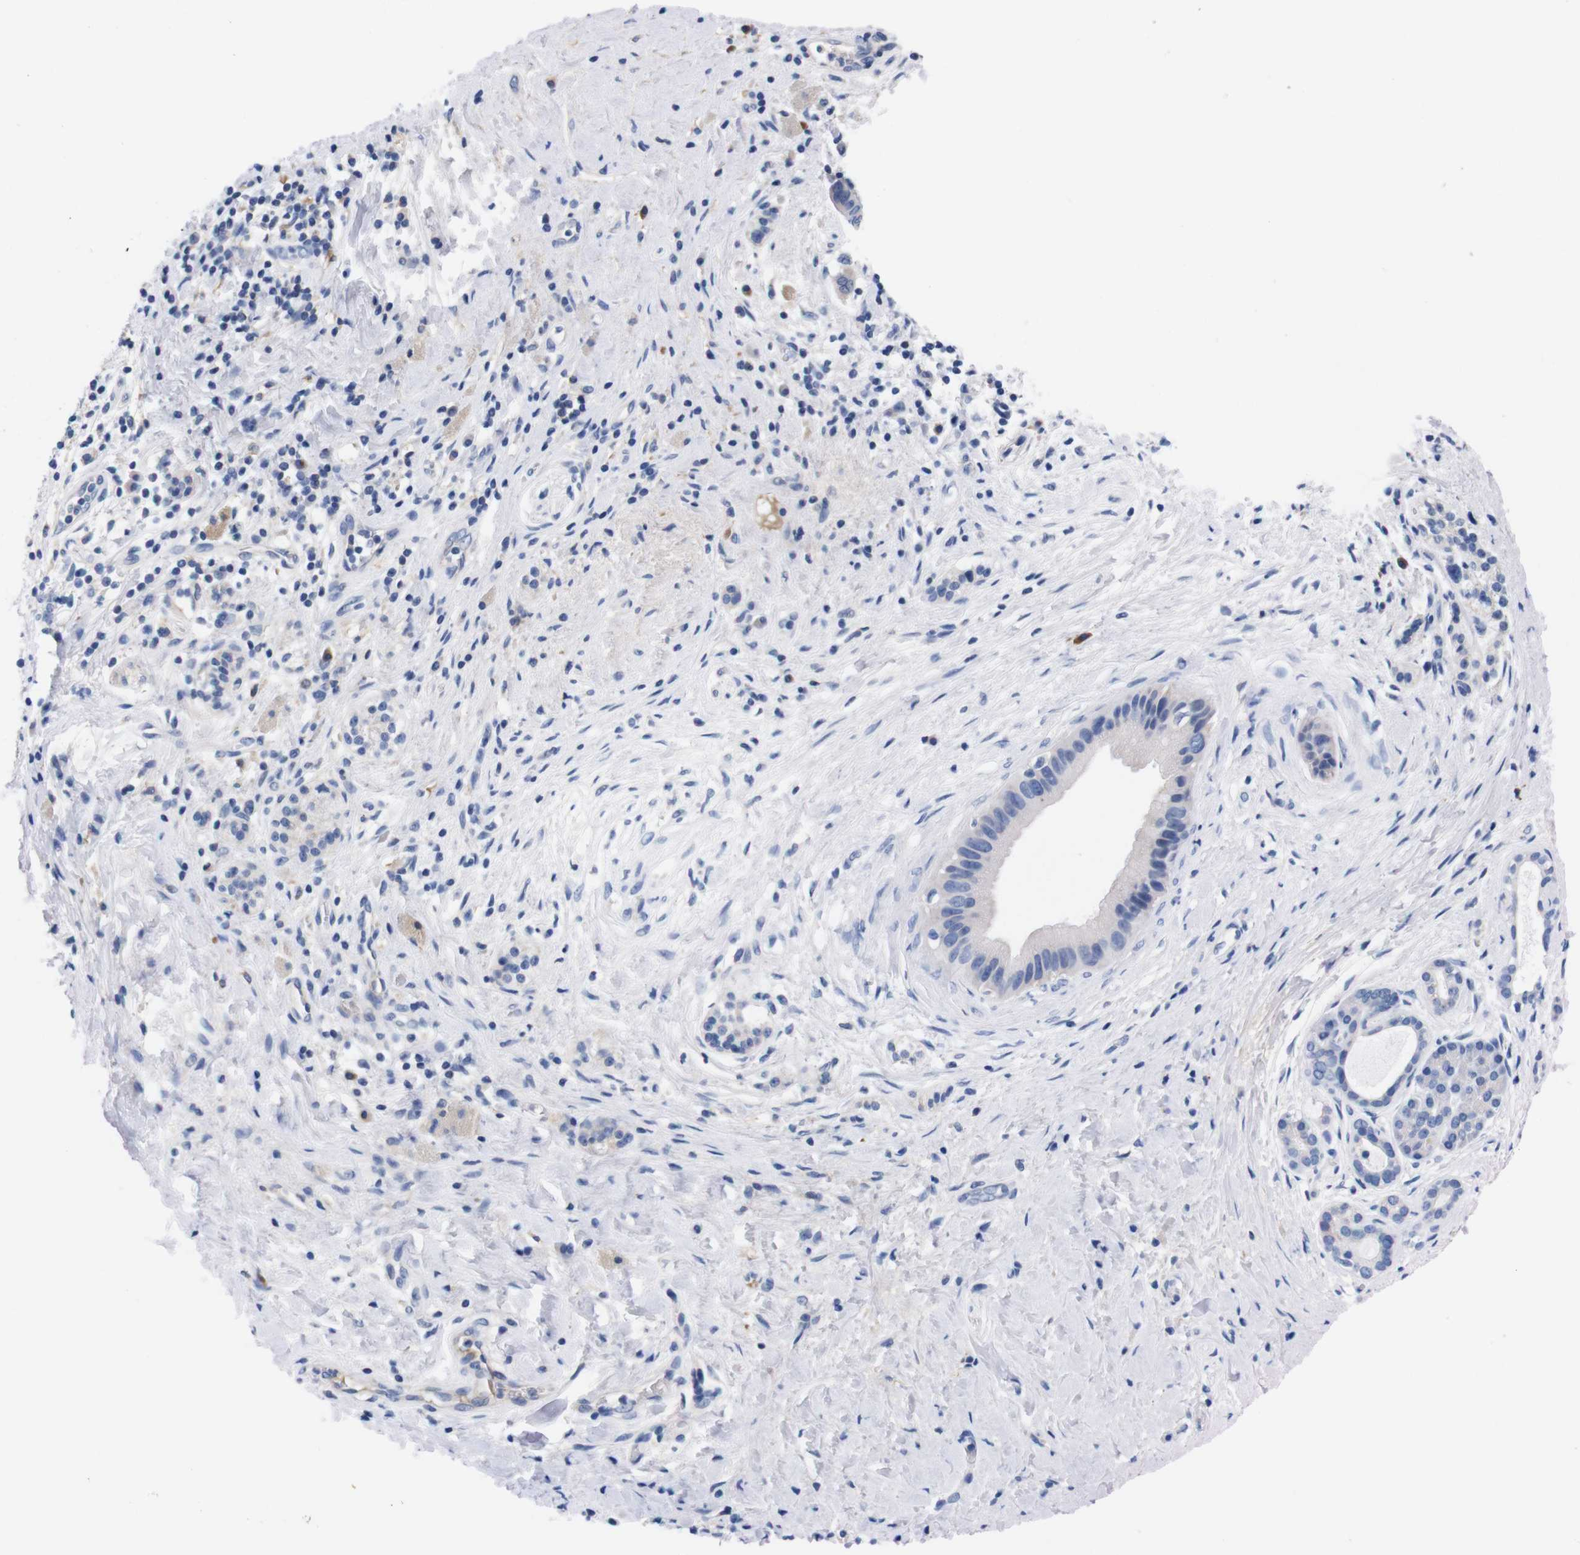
{"staining": {"intensity": "negative", "quantity": "none", "location": "none"}, "tissue": "pancreatic cancer", "cell_type": "Tumor cells", "image_type": "cancer", "snomed": [{"axis": "morphology", "description": "Adenocarcinoma, NOS"}, {"axis": "topography", "description": "Pancreas"}], "caption": "DAB (3,3'-diaminobenzidine) immunohistochemical staining of human pancreatic cancer (adenocarcinoma) exhibits no significant expression in tumor cells.", "gene": "FAM210A", "patient": {"sex": "male", "age": 55}}